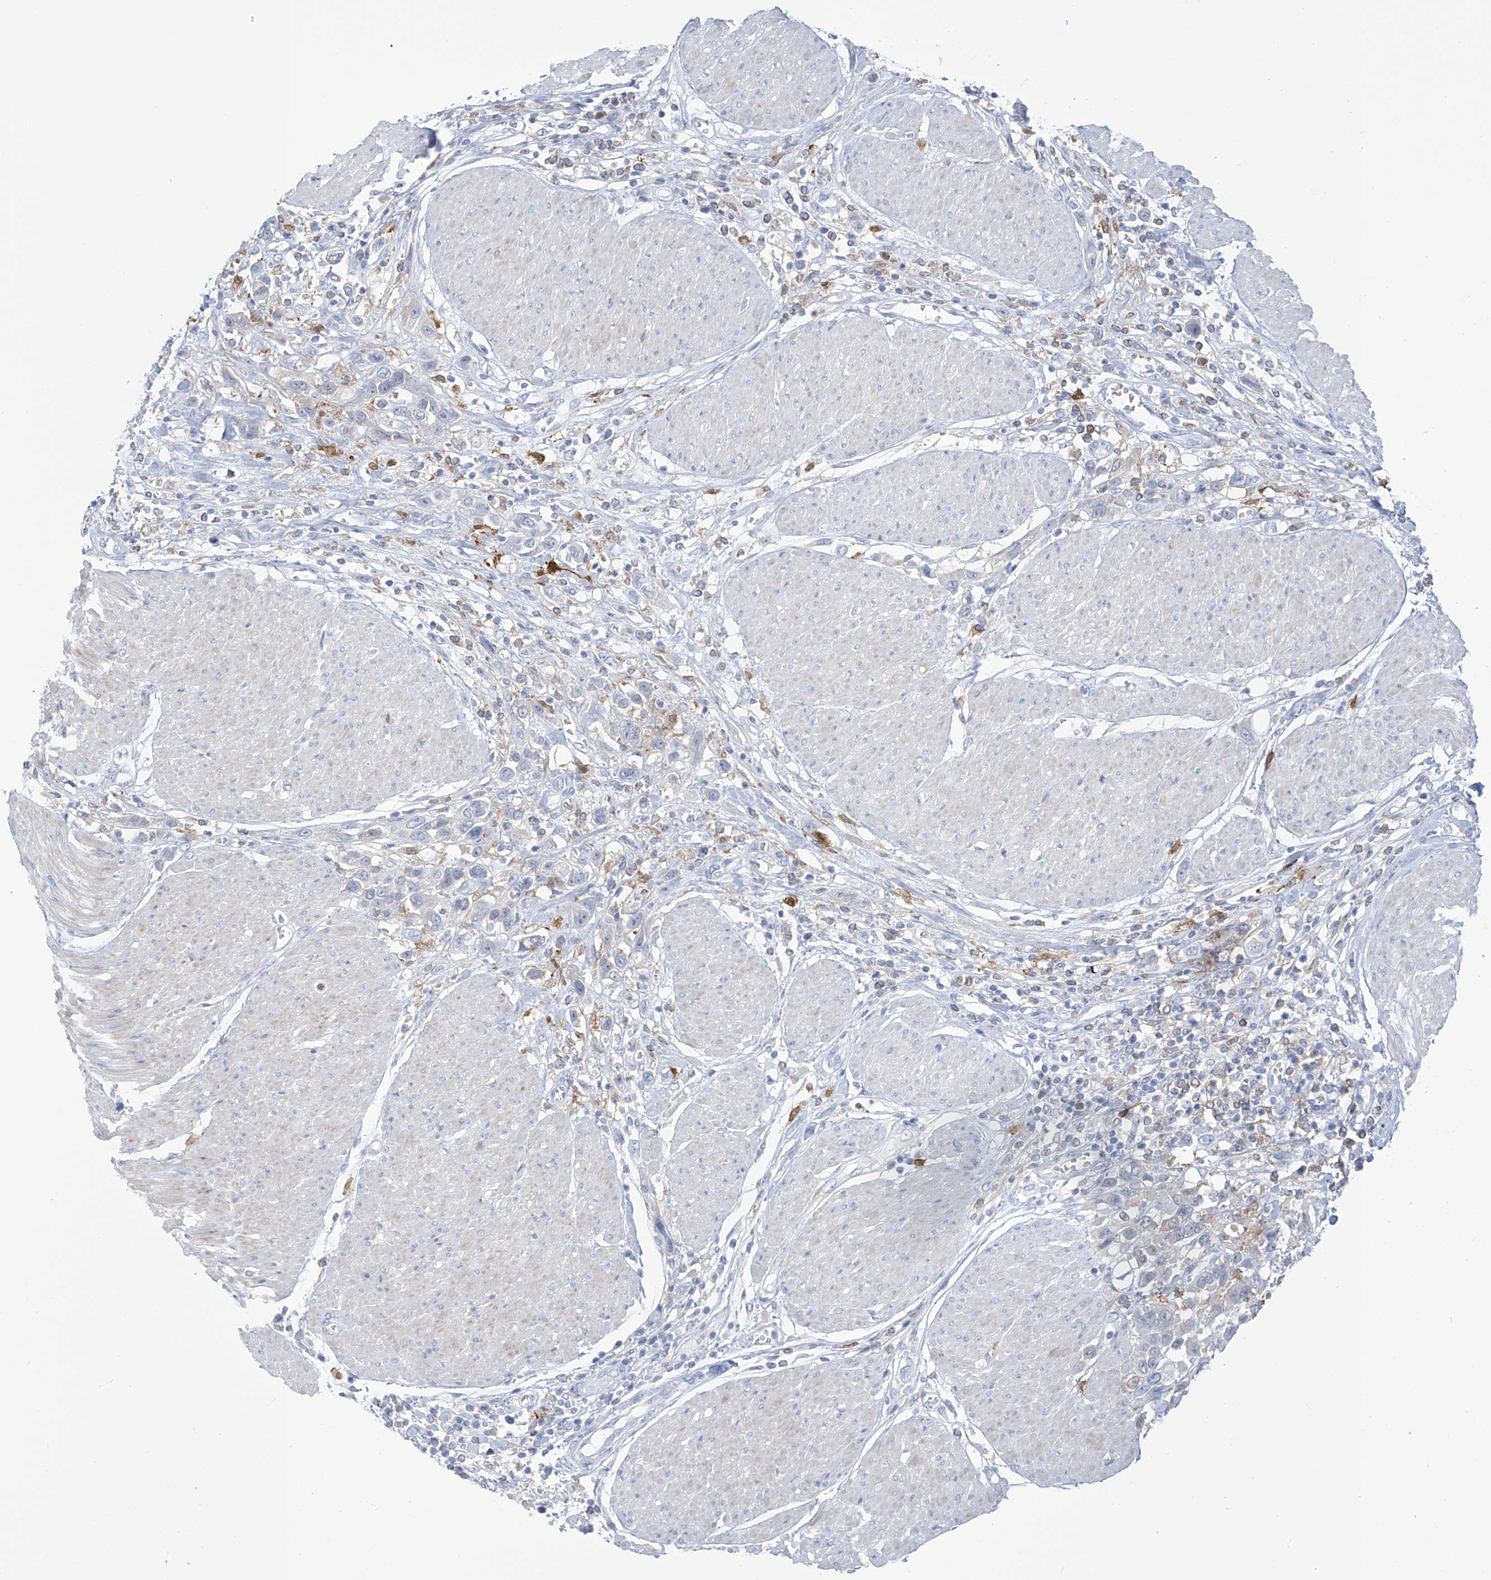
{"staining": {"intensity": "negative", "quantity": "none", "location": "none"}, "tissue": "urothelial cancer", "cell_type": "Tumor cells", "image_type": "cancer", "snomed": [{"axis": "morphology", "description": "Urothelial carcinoma, High grade"}, {"axis": "topography", "description": "Urinary bladder"}], "caption": "High power microscopy photomicrograph of an immunohistochemistry (IHC) photomicrograph of urothelial cancer, revealing no significant positivity in tumor cells. (Stains: DAB (3,3'-diaminobenzidine) IHC with hematoxylin counter stain, Microscopy: brightfield microscopy at high magnification).", "gene": "TRMT2B", "patient": {"sex": "male", "age": 50}}